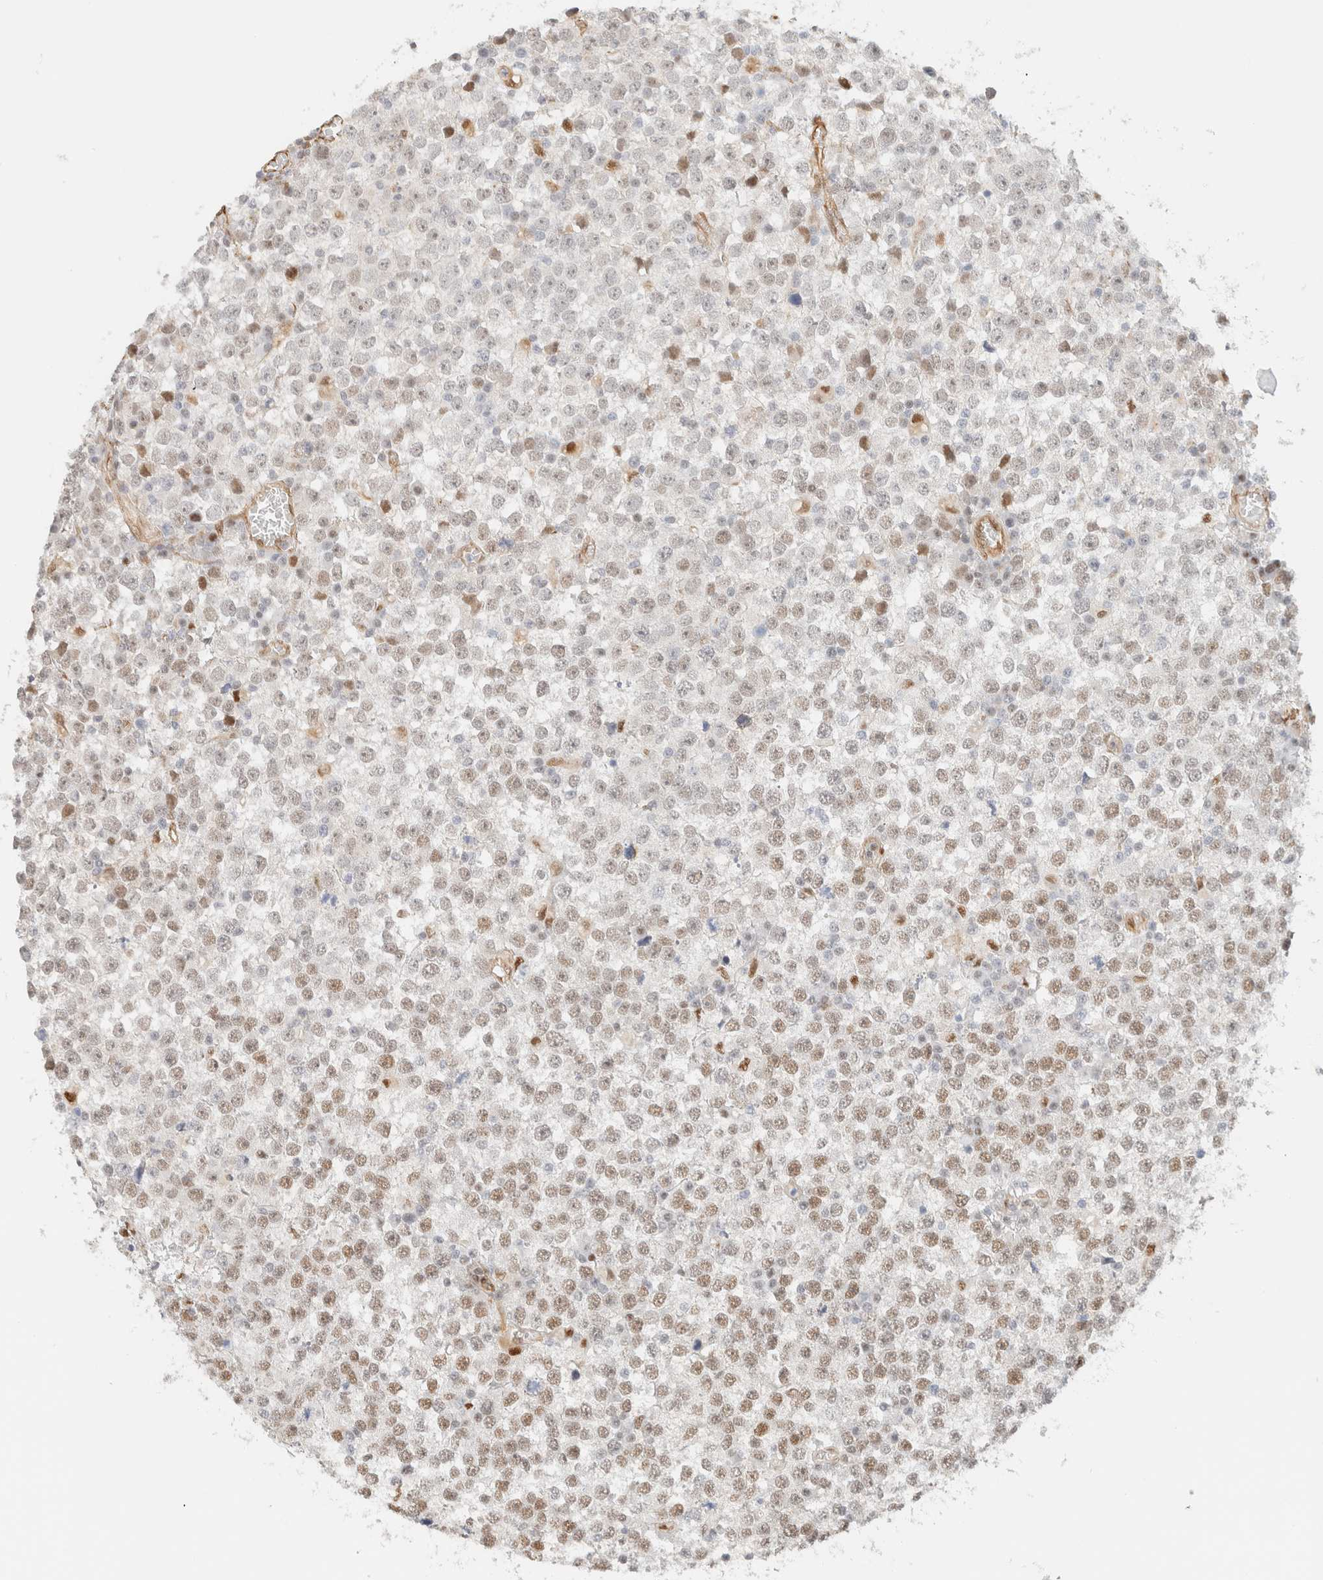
{"staining": {"intensity": "weak", "quantity": "25%-75%", "location": "cytoplasmic/membranous,nuclear"}, "tissue": "testis cancer", "cell_type": "Tumor cells", "image_type": "cancer", "snomed": [{"axis": "morphology", "description": "Seminoma, NOS"}, {"axis": "topography", "description": "Testis"}], "caption": "Testis cancer (seminoma) stained for a protein shows weak cytoplasmic/membranous and nuclear positivity in tumor cells.", "gene": "ARID5A", "patient": {"sex": "male", "age": 65}}